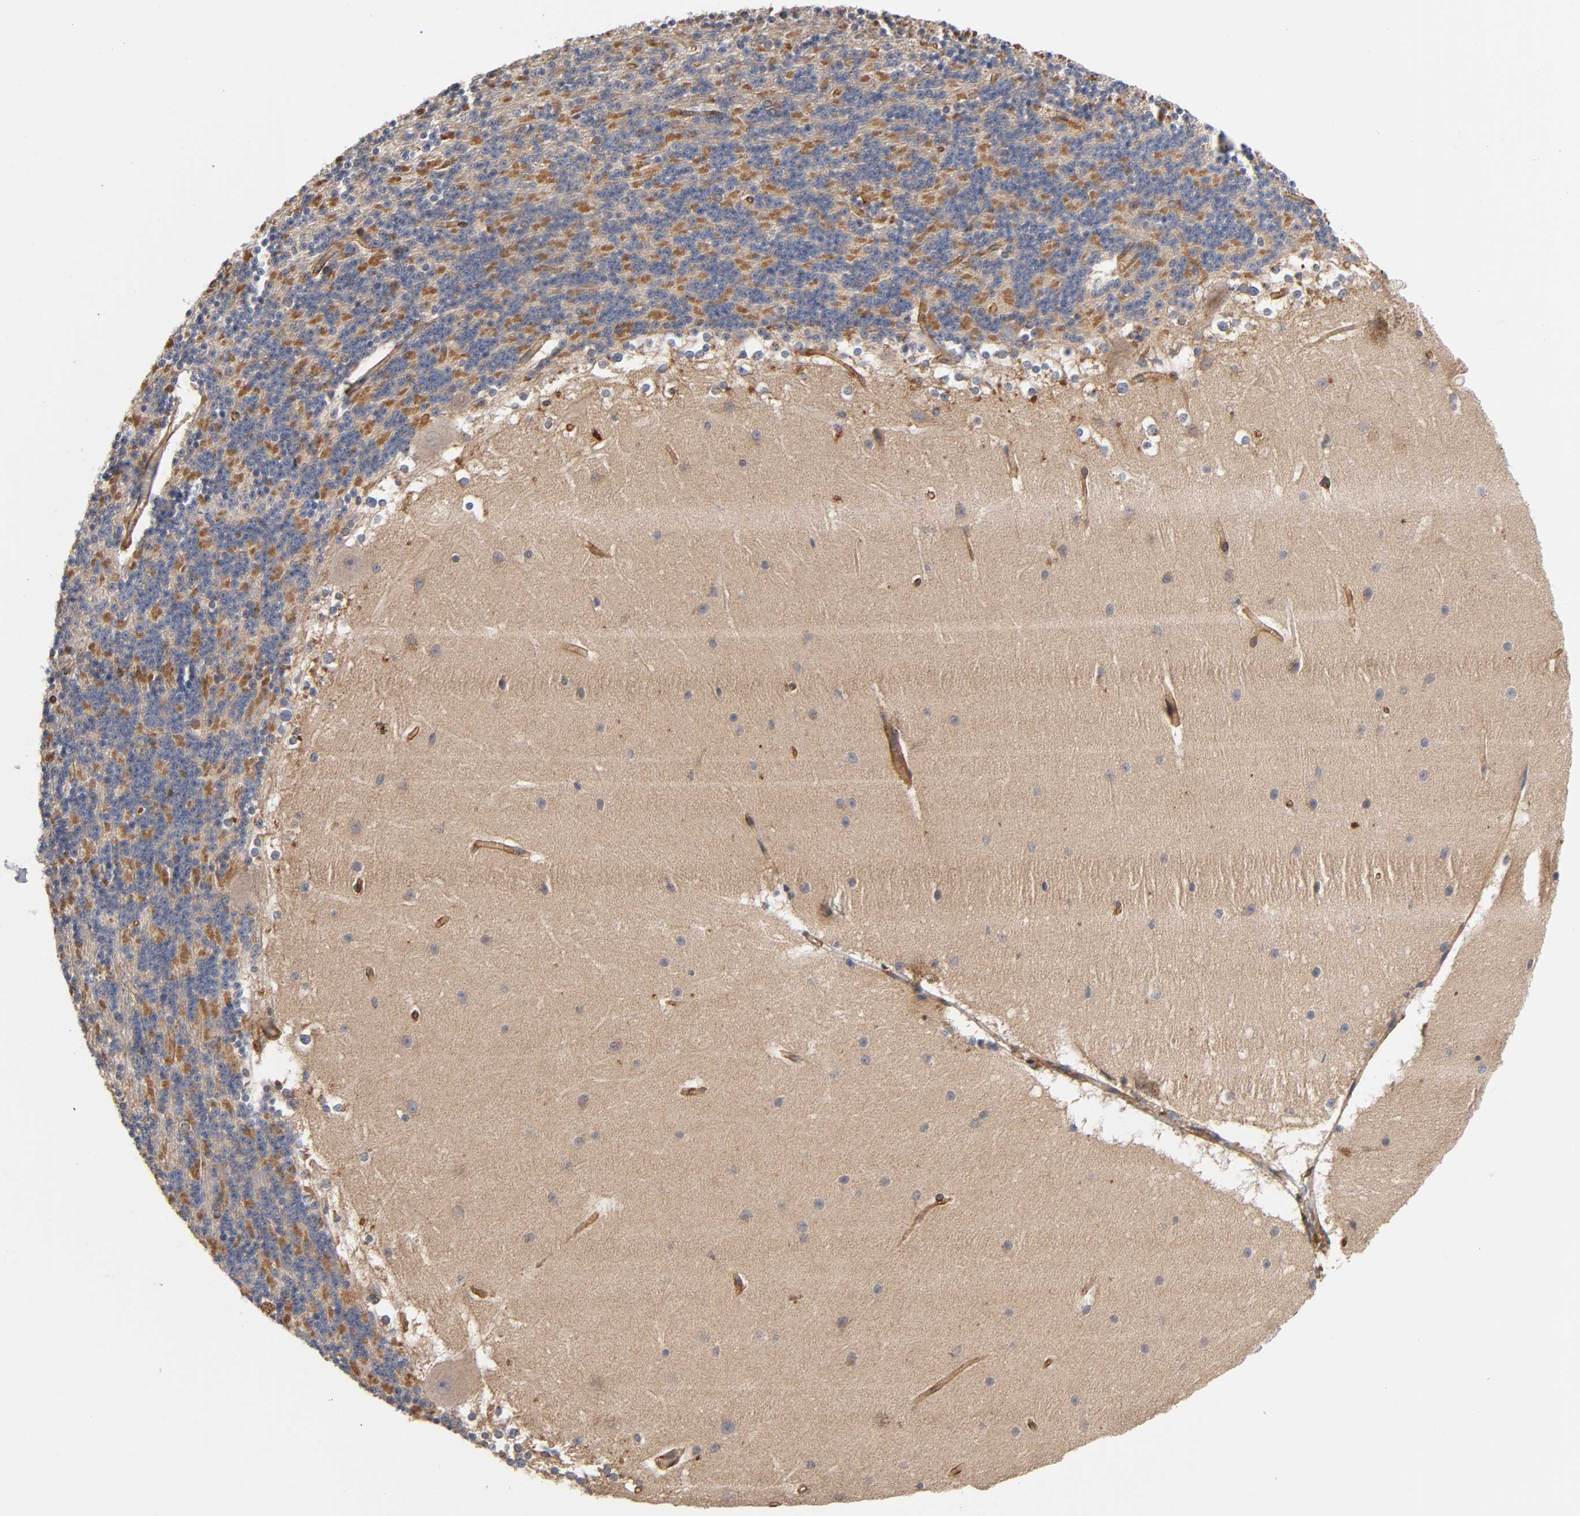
{"staining": {"intensity": "moderate", "quantity": "25%-75%", "location": "cytoplasmic/membranous"}, "tissue": "cerebellum", "cell_type": "Cells in granular layer", "image_type": "normal", "snomed": [{"axis": "morphology", "description": "Normal tissue, NOS"}, {"axis": "topography", "description": "Cerebellum"}], "caption": "Immunohistochemical staining of unremarkable human cerebellum reveals medium levels of moderate cytoplasmic/membranous positivity in about 25%-75% of cells in granular layer. Using DAB (3,3'-diaminobenzidine) (brown) and hematoxylin (blue) stains, captured at high magnification using brightfield microscopy.", "gene": "LAMTOR2", "patient": {"sex": "female", "age": 19}}